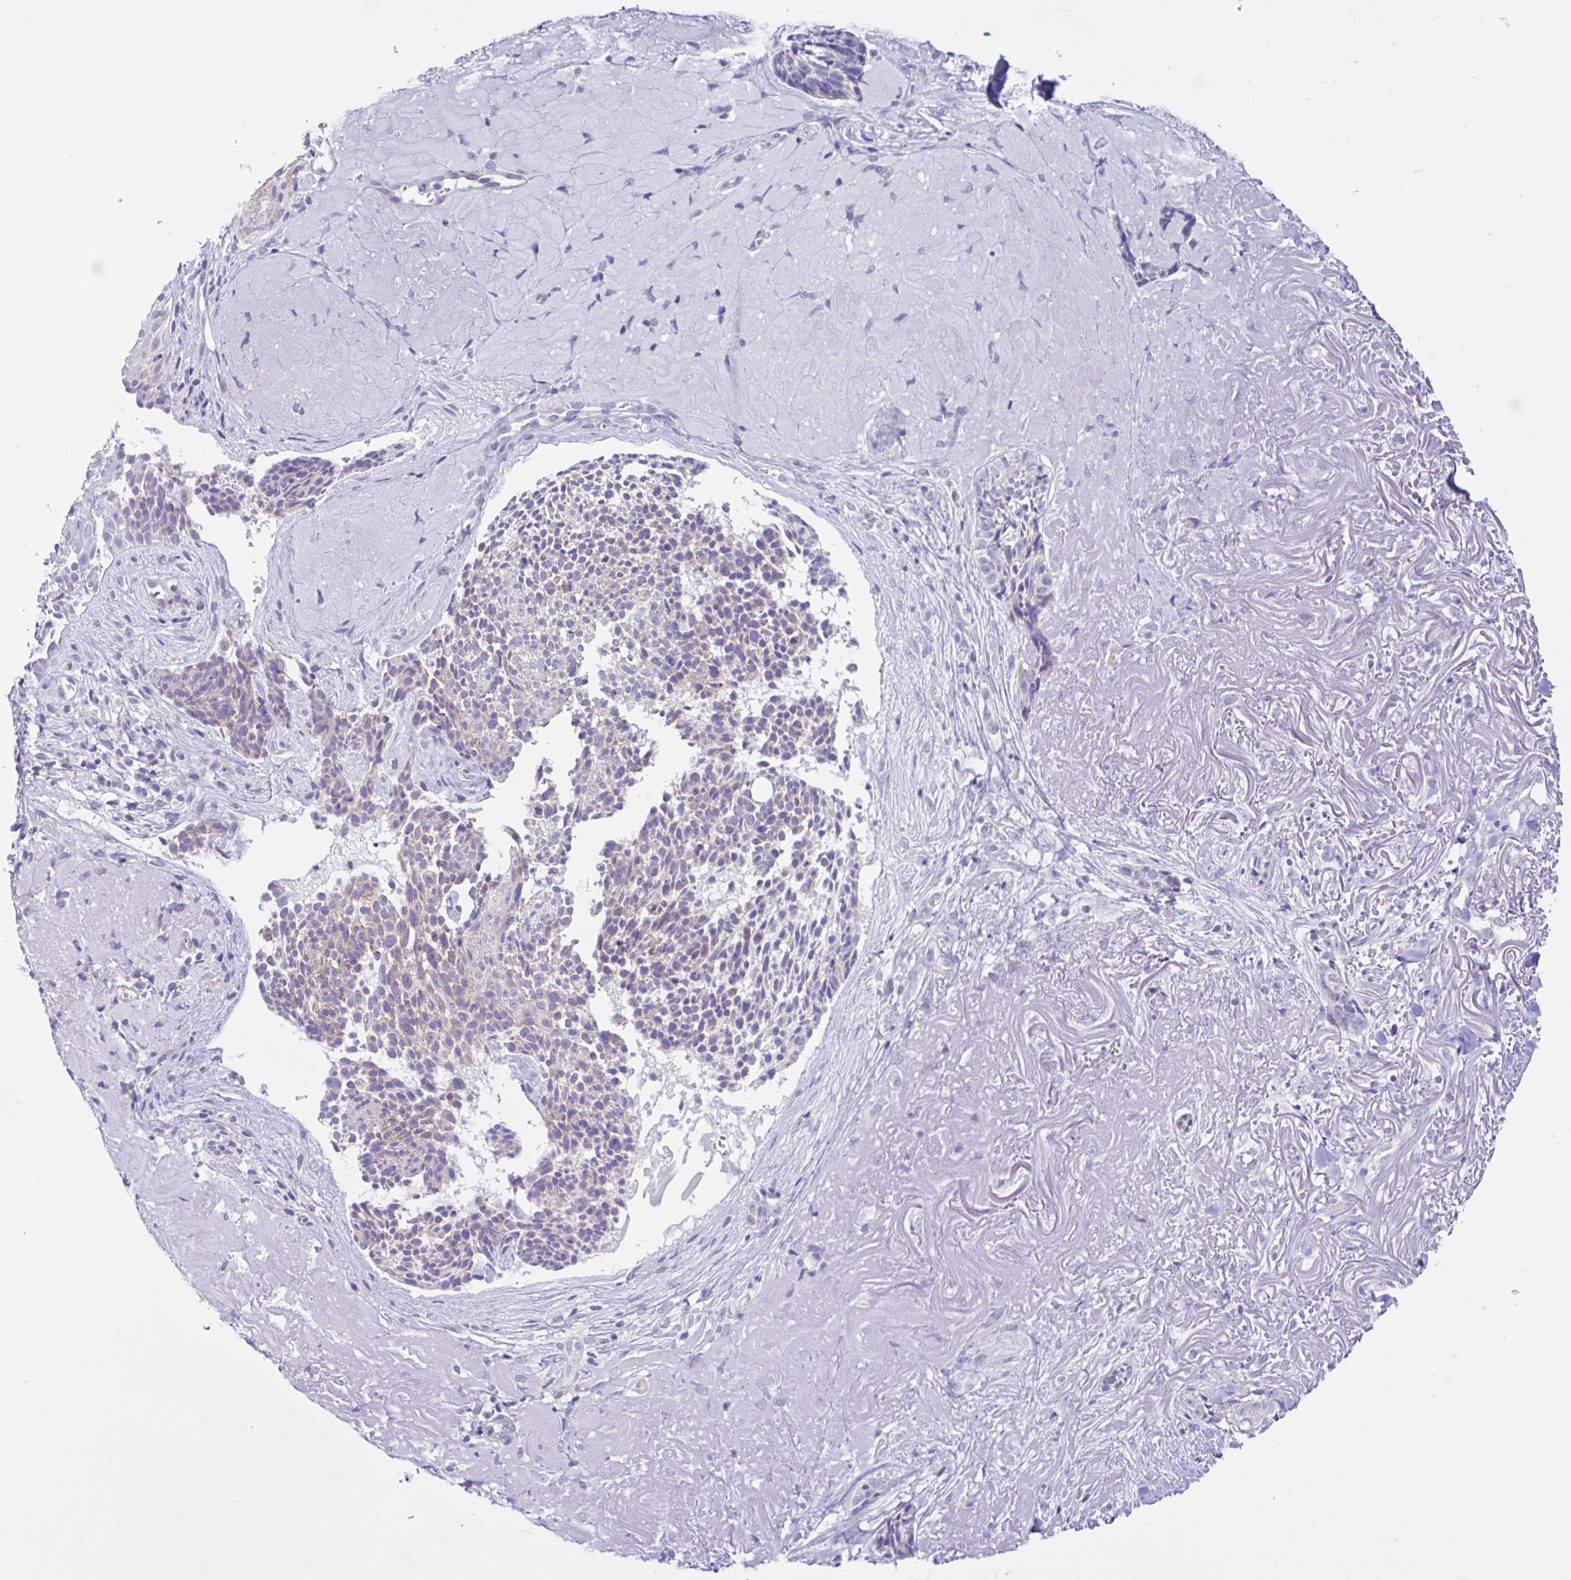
{"staining": {"intensity": "negative", "quantity": "none", "location": "none"}, "tissue": "skin cancer", "cell_type": "Tumor cells", "image_type": "cancer", "snomed": [{"axis": "morphology", "description": "Basal cell carcinoma"}, {"axis": "topography", "description": "Skin"}, {"axis": "topography", "description": "Skin of face"}], "caption": "Tumor cells show no significant protein expression in skin basal cell carcinoma.", "gene": "NDUFS2", "patient": {"sex": "female", "age": 95}}